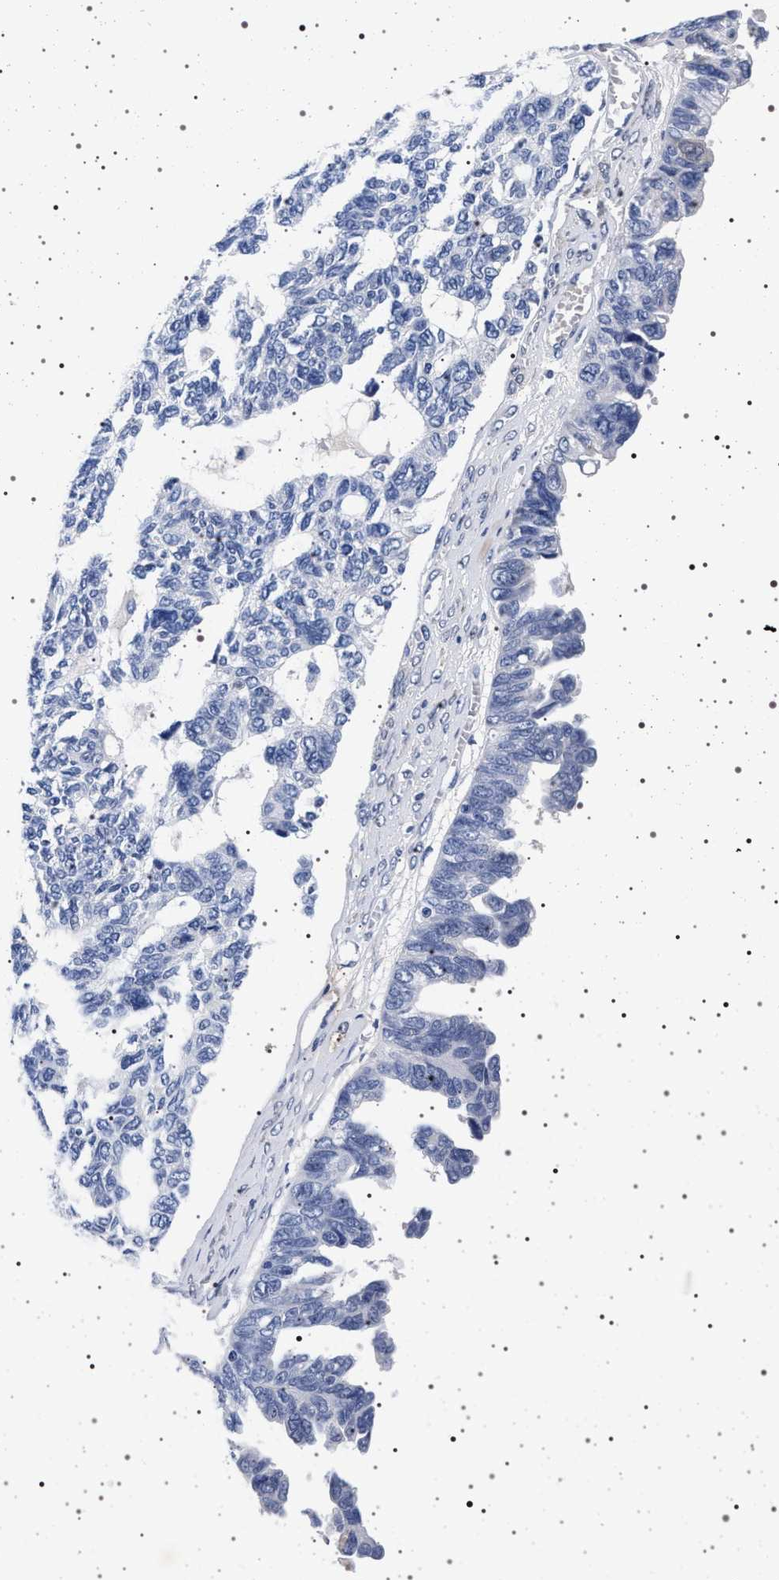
{"staining": {"intensity": "negative", "quantity": "none", "location": "none"}, "tissue": "ovarian cancer", "cell_type": "Tumor cells", "image_type": "cancer", "snomed": [{"axis": "morphology", "description": "Cystadenocarcinoma, serous, NOS"}, {"axis": "topography", "description": "Ovary"}], "caption": "Serous cystadenocarcinoma (ovarian) was stained to show a protein in brown. There is no significant positivity in tumor cells.", "gene": "MAPK10", "patient": {"sex": "female", "age": 79}}